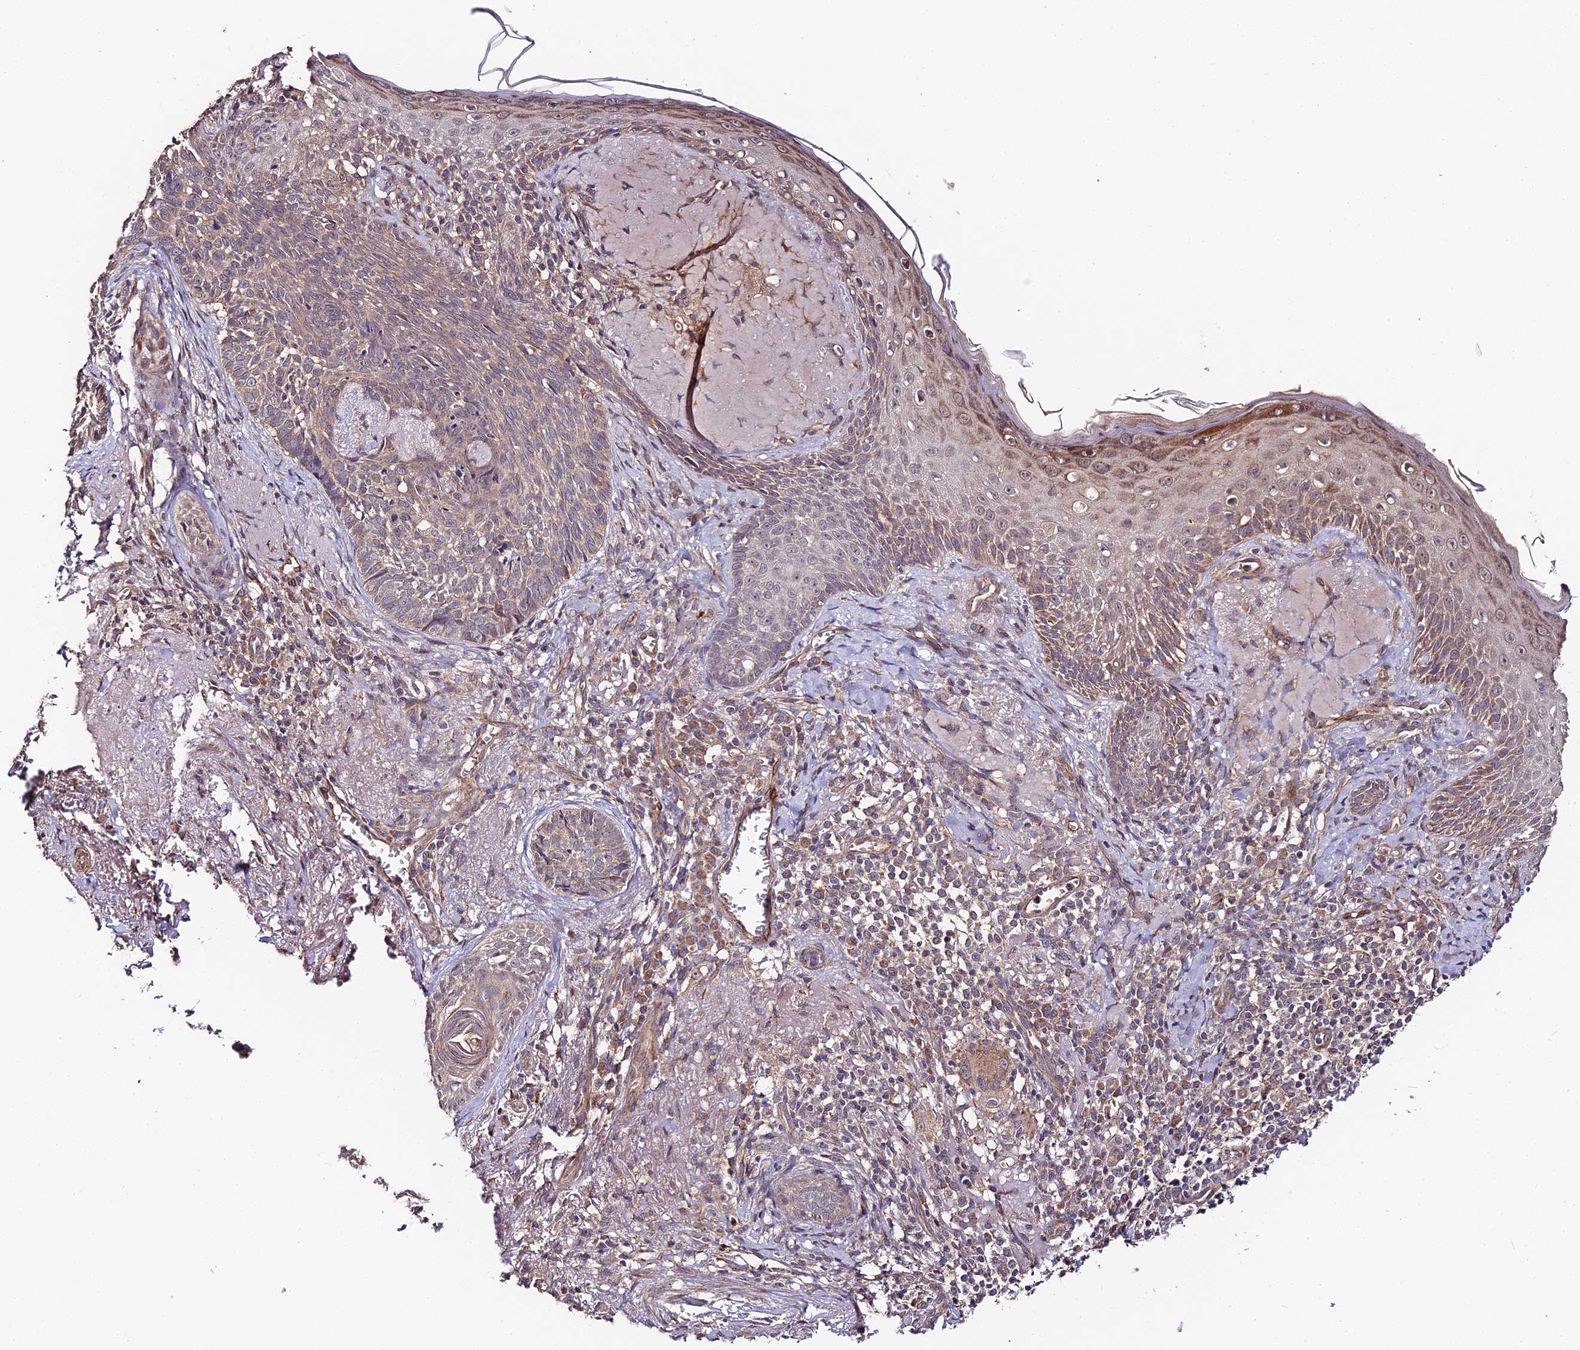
{"staining": {"intensity": "weak", "quantity": ">75%", "location": "cytoplasmic/membranous"}, "tissue": "skin cancer", "cell_type": "Tumor cells", "image_type": "cancer", "snomed": [{"axis": "morphology", "description": "Basal cell carcinoma"}, {"axis": "topography", "description": "Skin"}], "caption": "Weak cytoplasmic/membranous positivity is appreciated in approximately >75% of tumor cells in basal cell carcinoma (skin).", "gene": "C3orf20", "patient": {"sex": "female", "age": 76}}